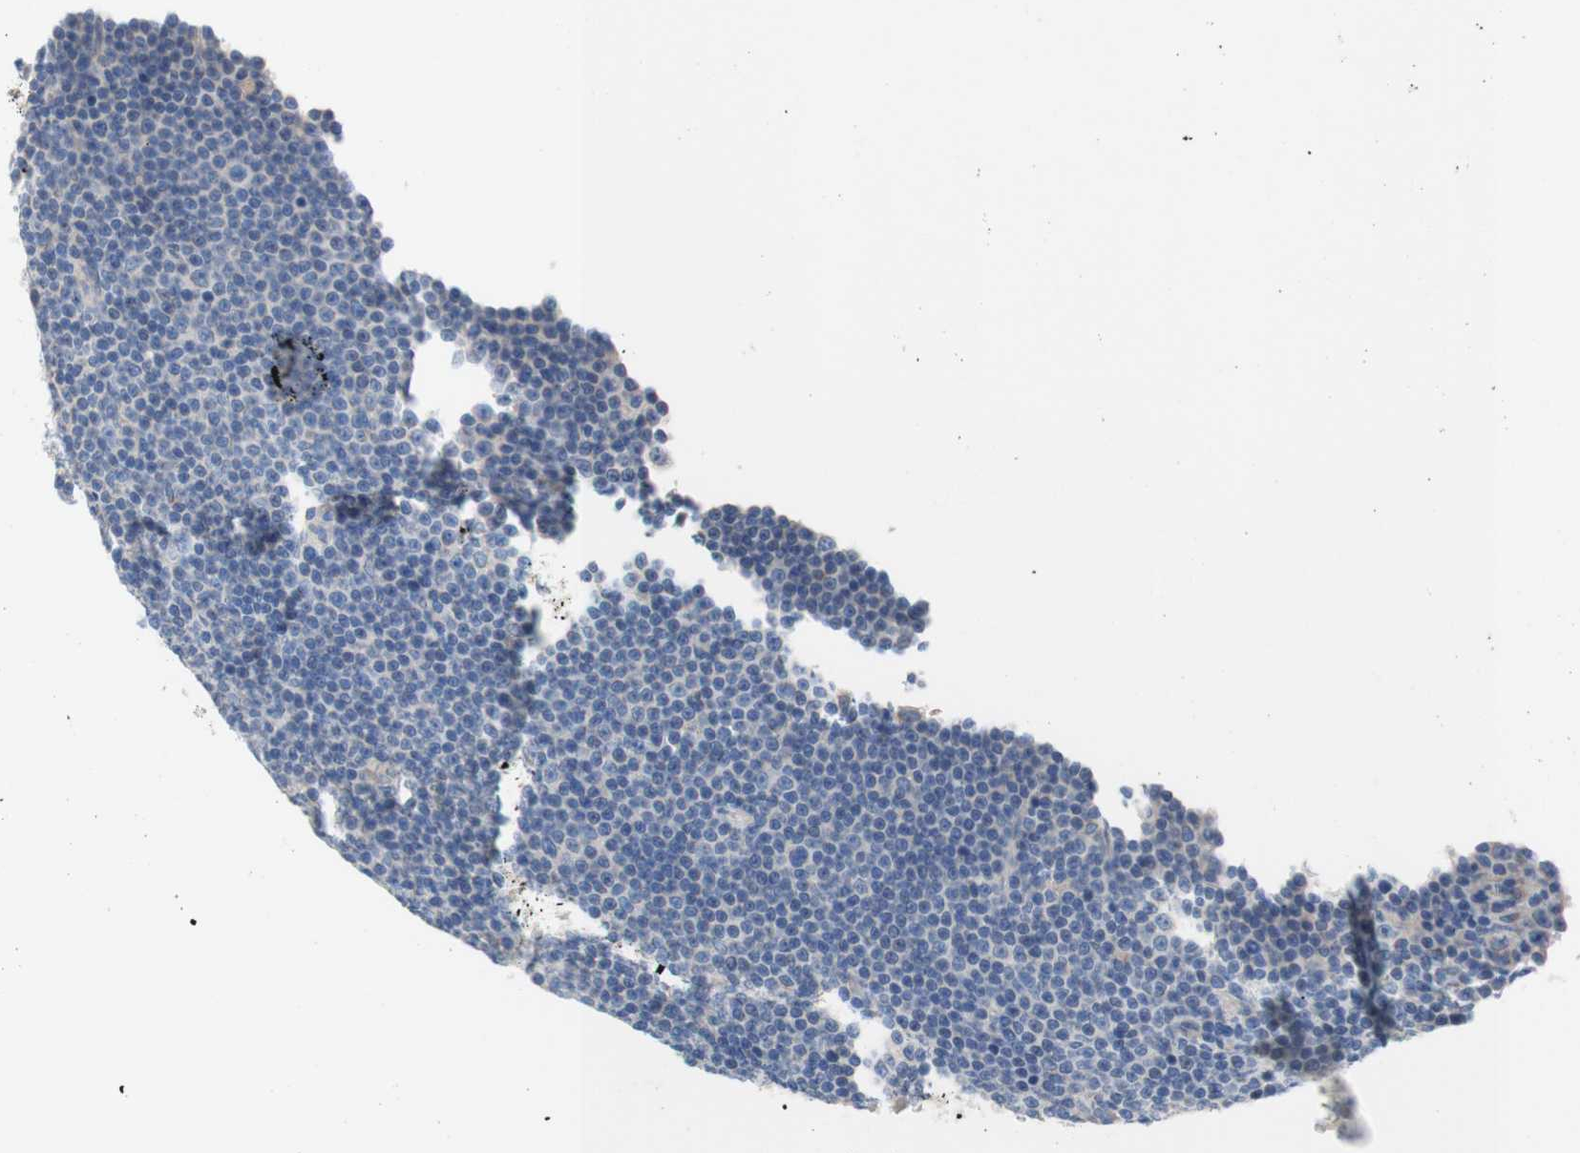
{"staining": {"intensity": "weak", "quantity": "<25%", "location": "cytoplasmic/membranous"}, "tissue": "lymphoma", "cell_type": "Tumor cells", "image_type": "cancer", "snomed": [{"axis": "morphology", "description": "Malignant lymphoma, non-Hodgkin's type, Low grade"}, {"axis": "topography", "description": "Lymph node"}], "caption": "This micrograph is of lymphoma stained with IHC to label a protein in brown with the nuclei are counter-stained blue. There is no positivity in tumor cells.", "gene": "F3", "patient": {"sex": "female", "age": 67}}